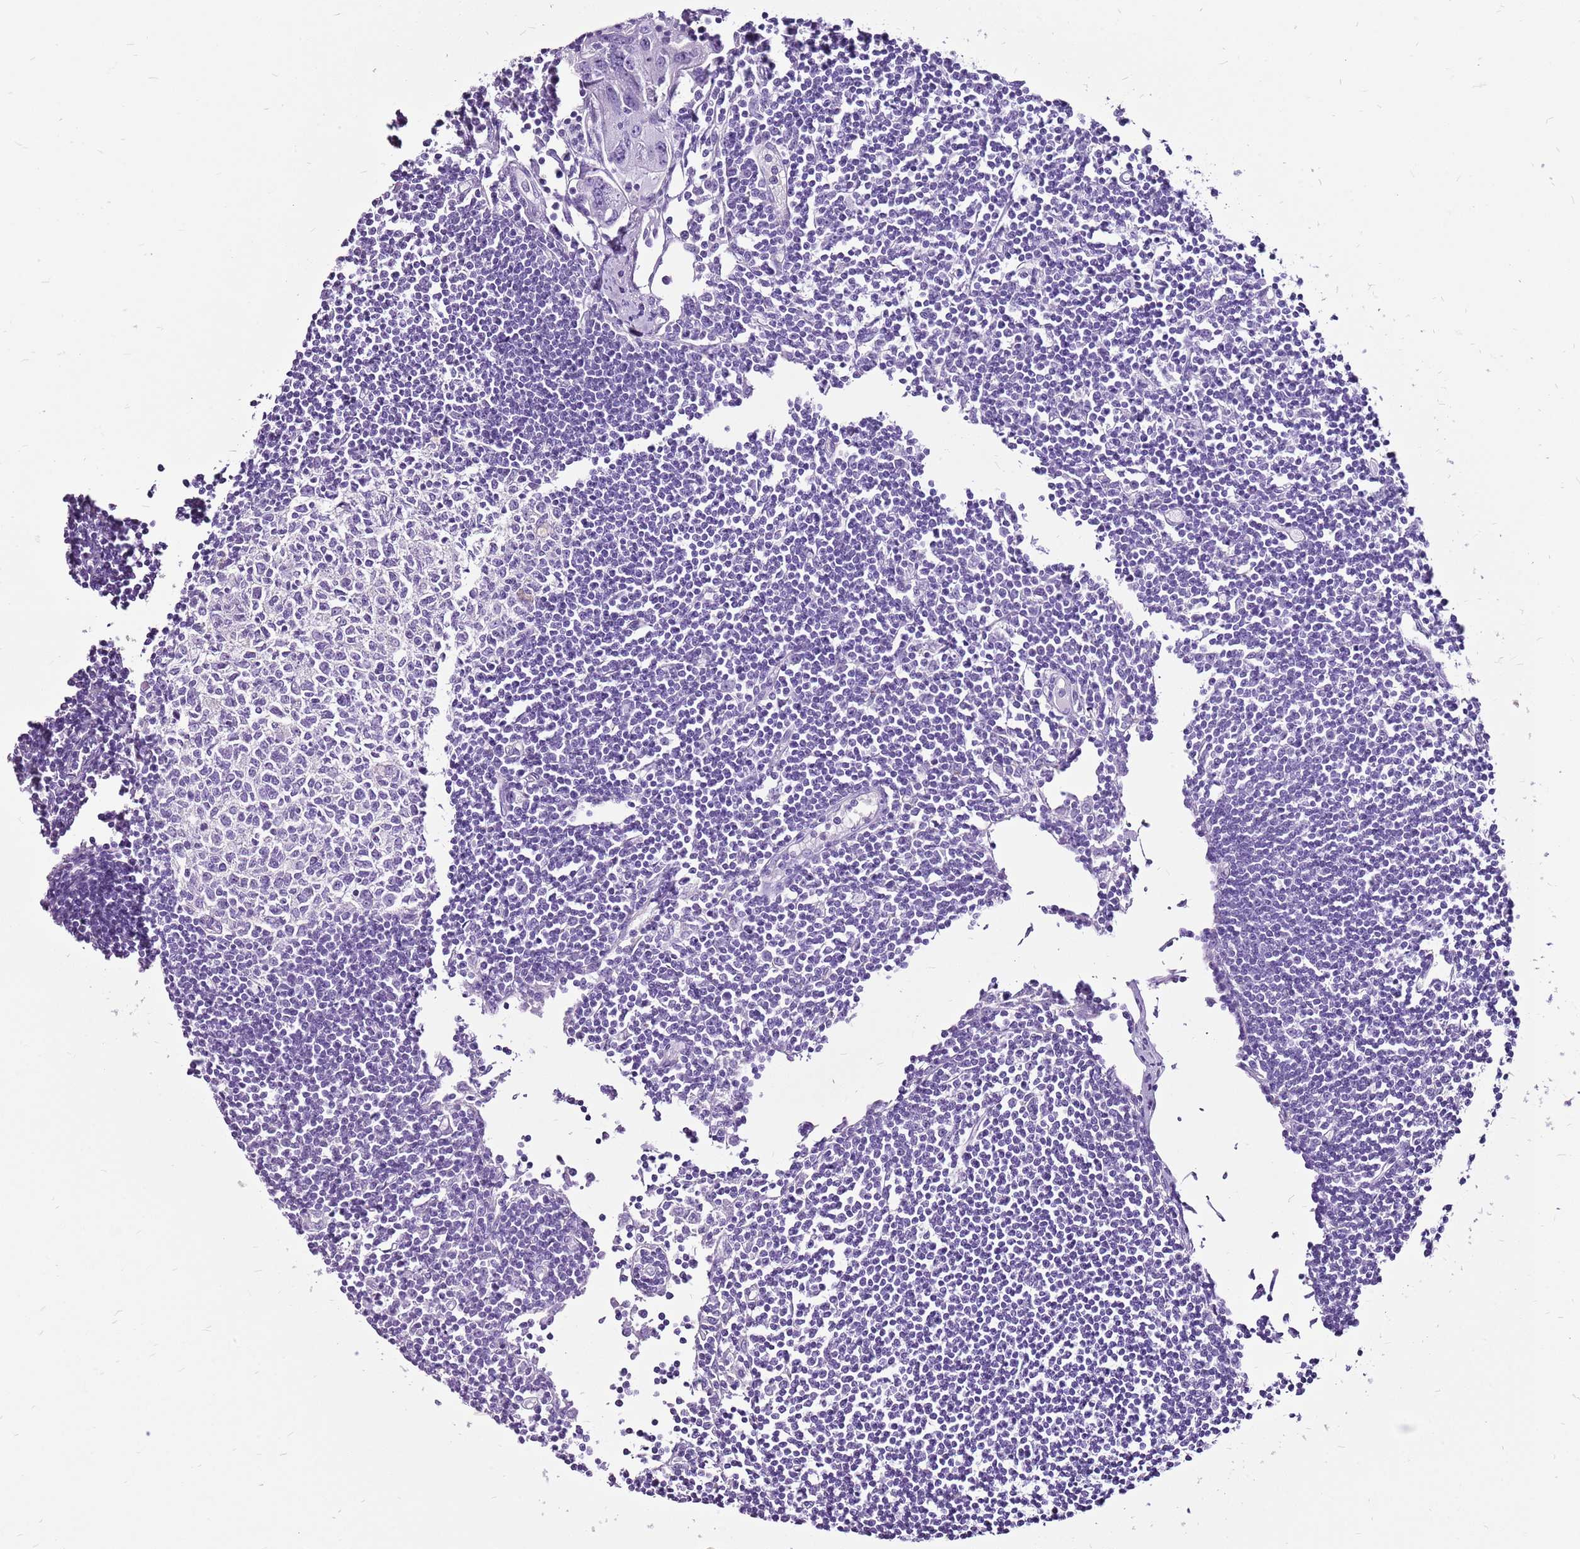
{"staining": {"intensity": "negative", "quantity": "none", "location": "none"}, "tissue": "lymph node", "cell_type": "Germinal center cells", "image_type": "normal", "snomed": [{"axis": "morphology", "description": "Normal tissue, NOS"}, {"axis": "topography", "description": "Lymph node"}], "caption": "Germinal center cells are negative for protein expression in unremarkable human lymph node. (DAB (3,3'-diaminobenzidine) immunohistochemistry, high magnification).", "gene": "ACSS3", "patient": {"sex": "female", "age": 11}}